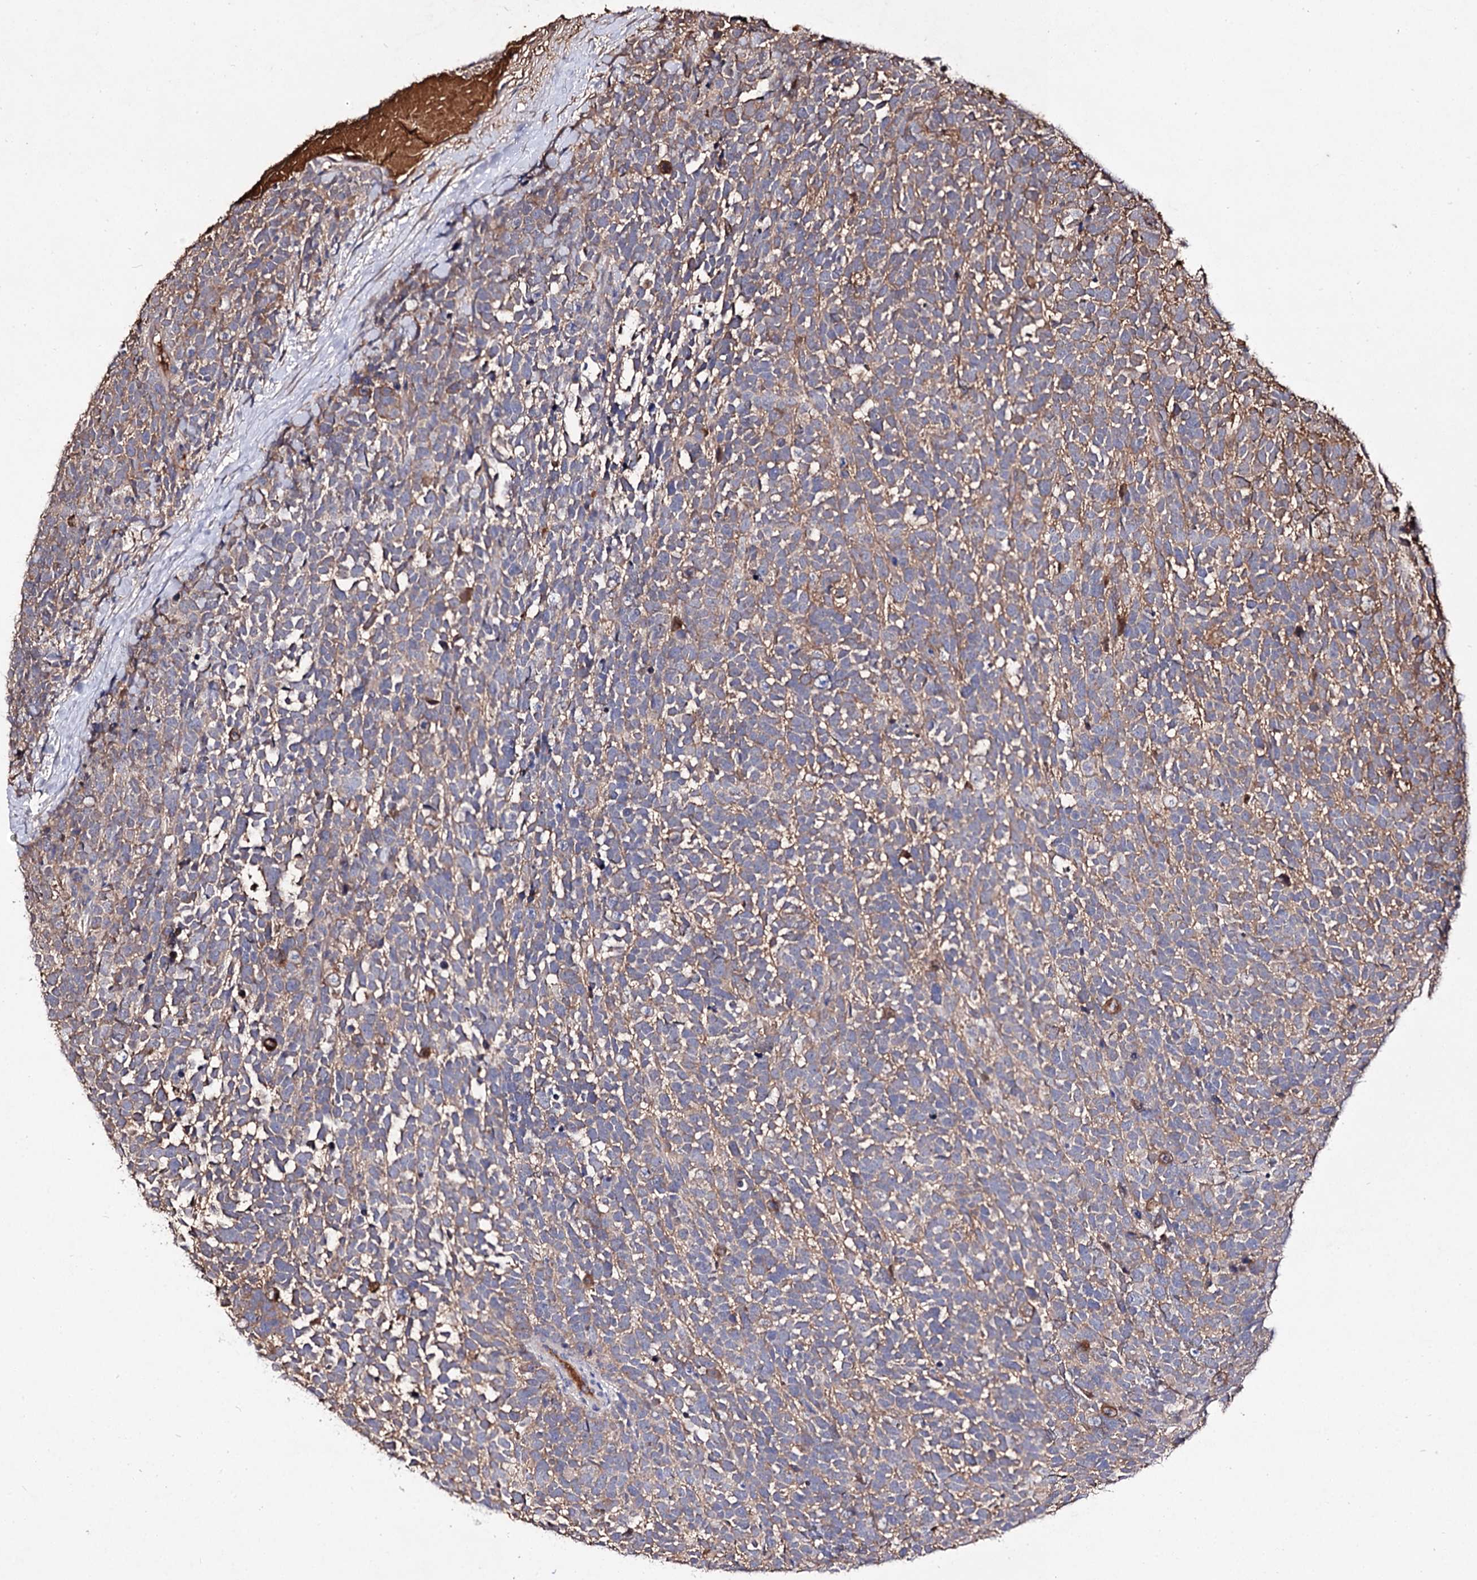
{"staining": {"intensity": "weak", "quantity": ">75%", "location": "cytoplasmic/membranous"}, "tissue": "urothelial cancer", "cell_type": "Tumor cells", "image_type": "cancer", "snomed": [{"axis": "morphology", "description": "Urothelial carcinoma, High grade"}, {"axis": "topography", "description": "Urinary bladder"}], "caption": "DAB (3,3'-diaminobenzidine) immunohistochemical staining of human urothelial carcinoma (high-grade) exhibits weak cytoplasmic/membranous protein positivity in about >75% of tumor cells.", "gene": "ARFIP2", "patient": {"sex": "female", "age": 82}}